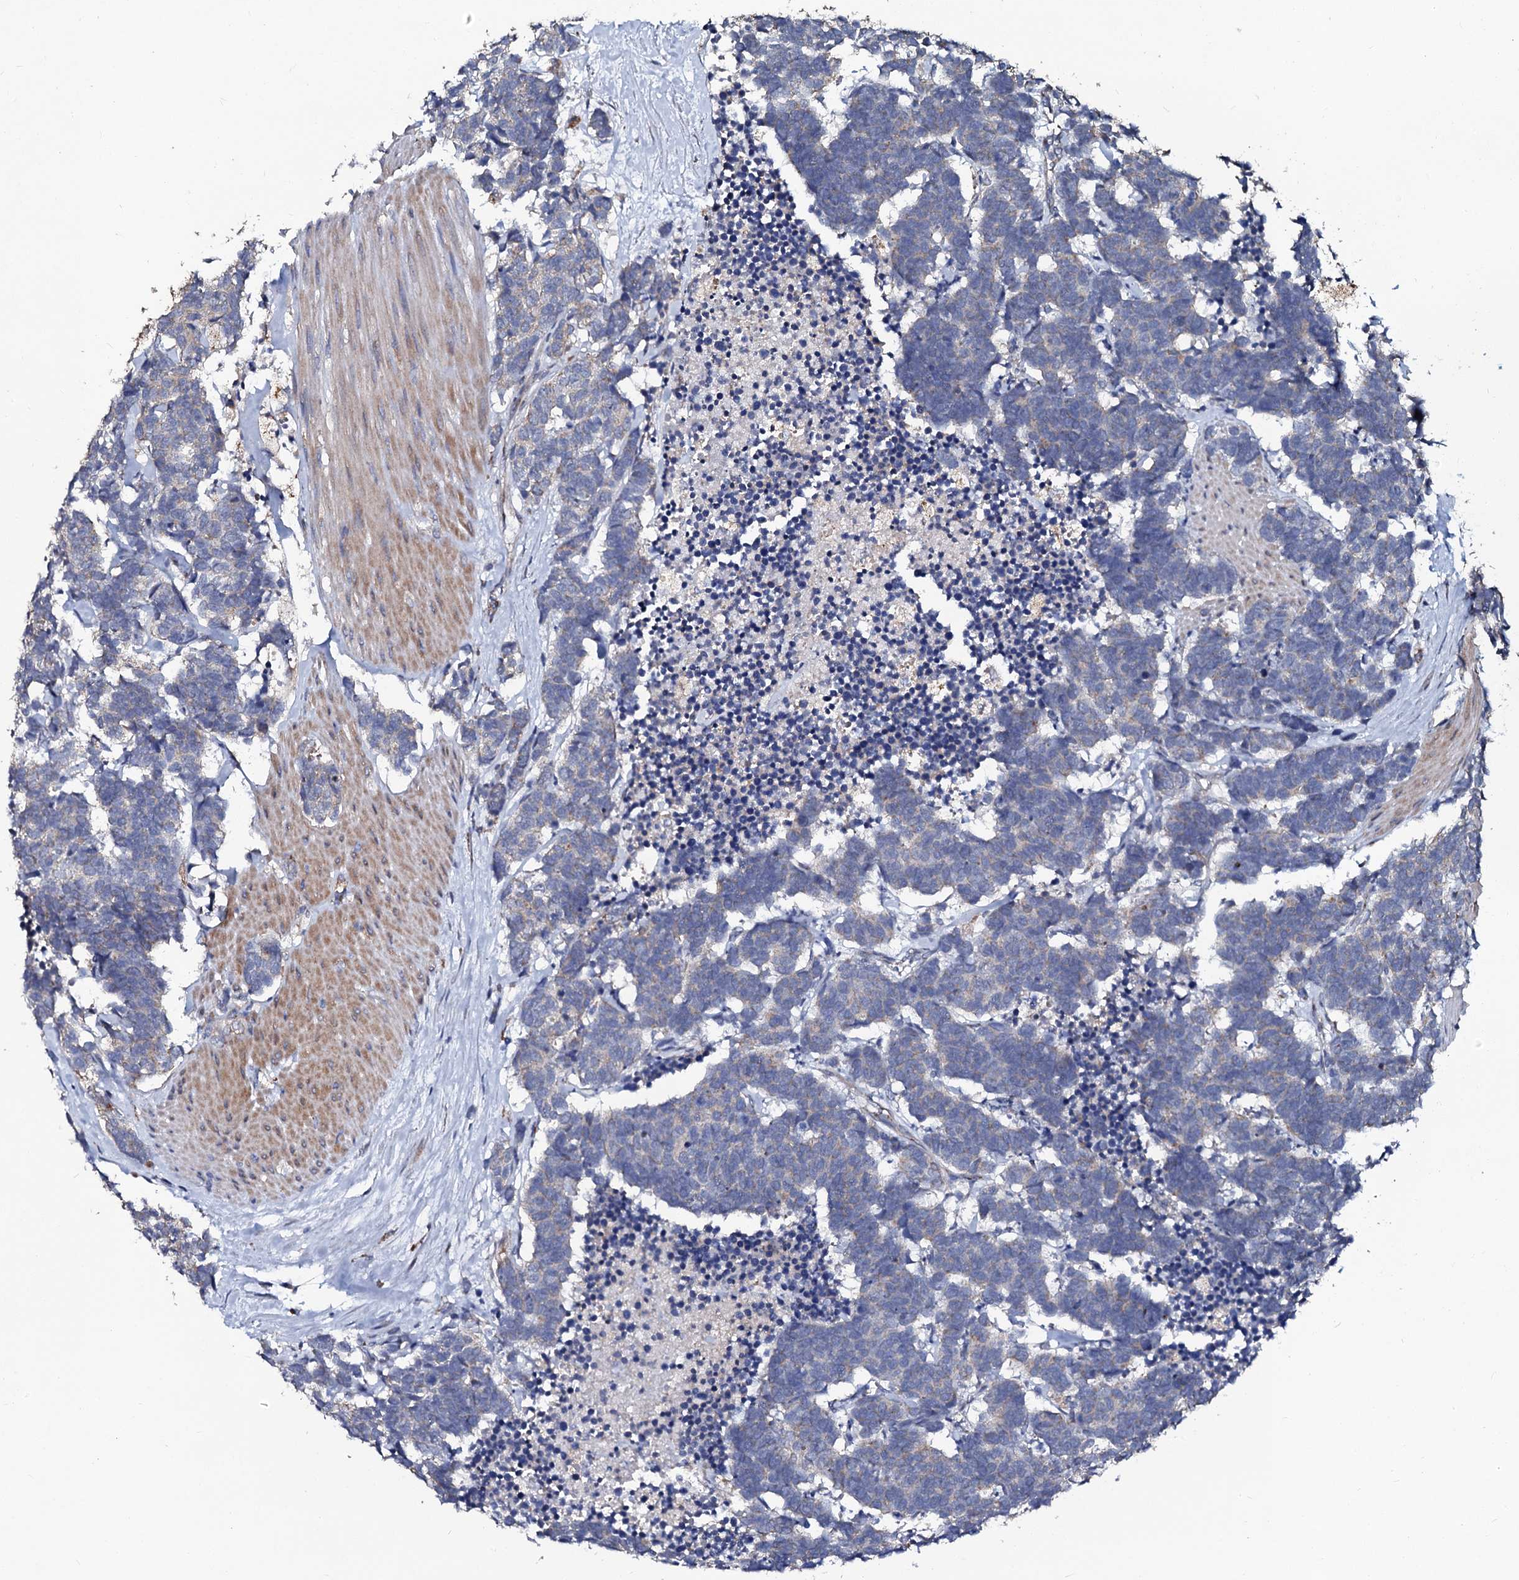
{"staining": {"intensity": "negative", "quantity": "none", "location": "none"}, "tissue": "carcinoid", "cell_type": "Tumor cells", "image_type": "cancer", "snomed": [{"axis": "morphology", "description": "Carcinoma, NOS"}, {"axis": "morphology", "description": "Carcinoid, malignant, NOS"}, {"axis": "topography", "description": "Urinary bladder"}], "caption": "This is a micrograph of immunohistochemistry staining of carcinoid, which shows no expression in tumor cells. (Brightfield microscopy of DAB (3,3'-diaminobenzidine) immunohistochemistry at high magnification).", "gene": "GLCE", "patient": {"sex": "male", "age": 57}}